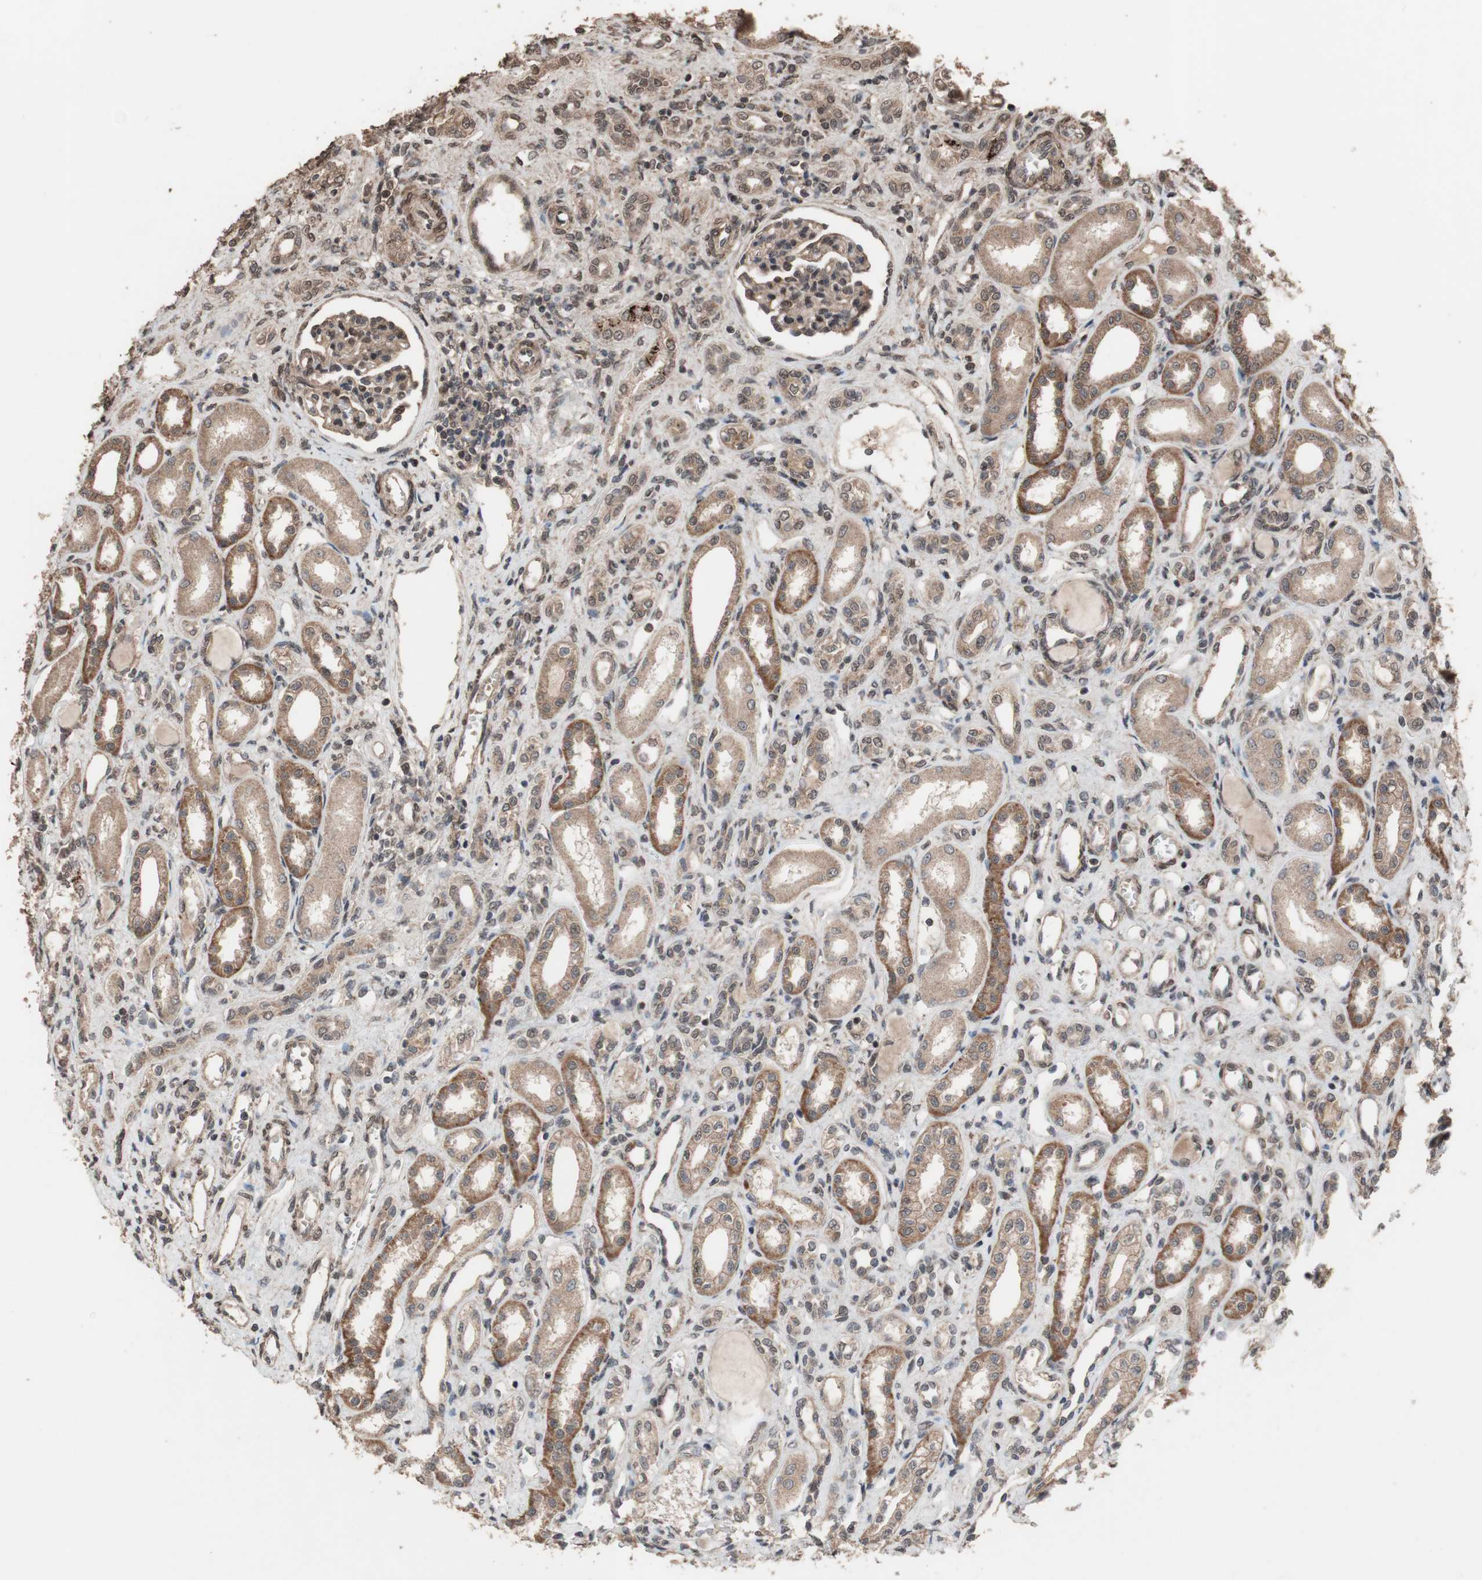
{"staining": {"intensity": "weak", "quantity": ">75%", "location": "cytoplasmic/membranous"}, "tissue": "kidney", "cell_type": "Cells in glomeruli", "image_type": "normal", "snomed": [{"axis": "morphology", "description": "Normal tissue, NOS"}, {"axis": "topography", "description": "Kidney"}], "caption": "The photomicrograph displays staining of benign kidney, revealing weak cytoplasmic/membranous protein positivity (brown color) within cells in glomeruli. (IHC, brightfield microscopy, high magnification).", "gene": "KANSL1", "patient": {"sex": "male", "age": 7}}